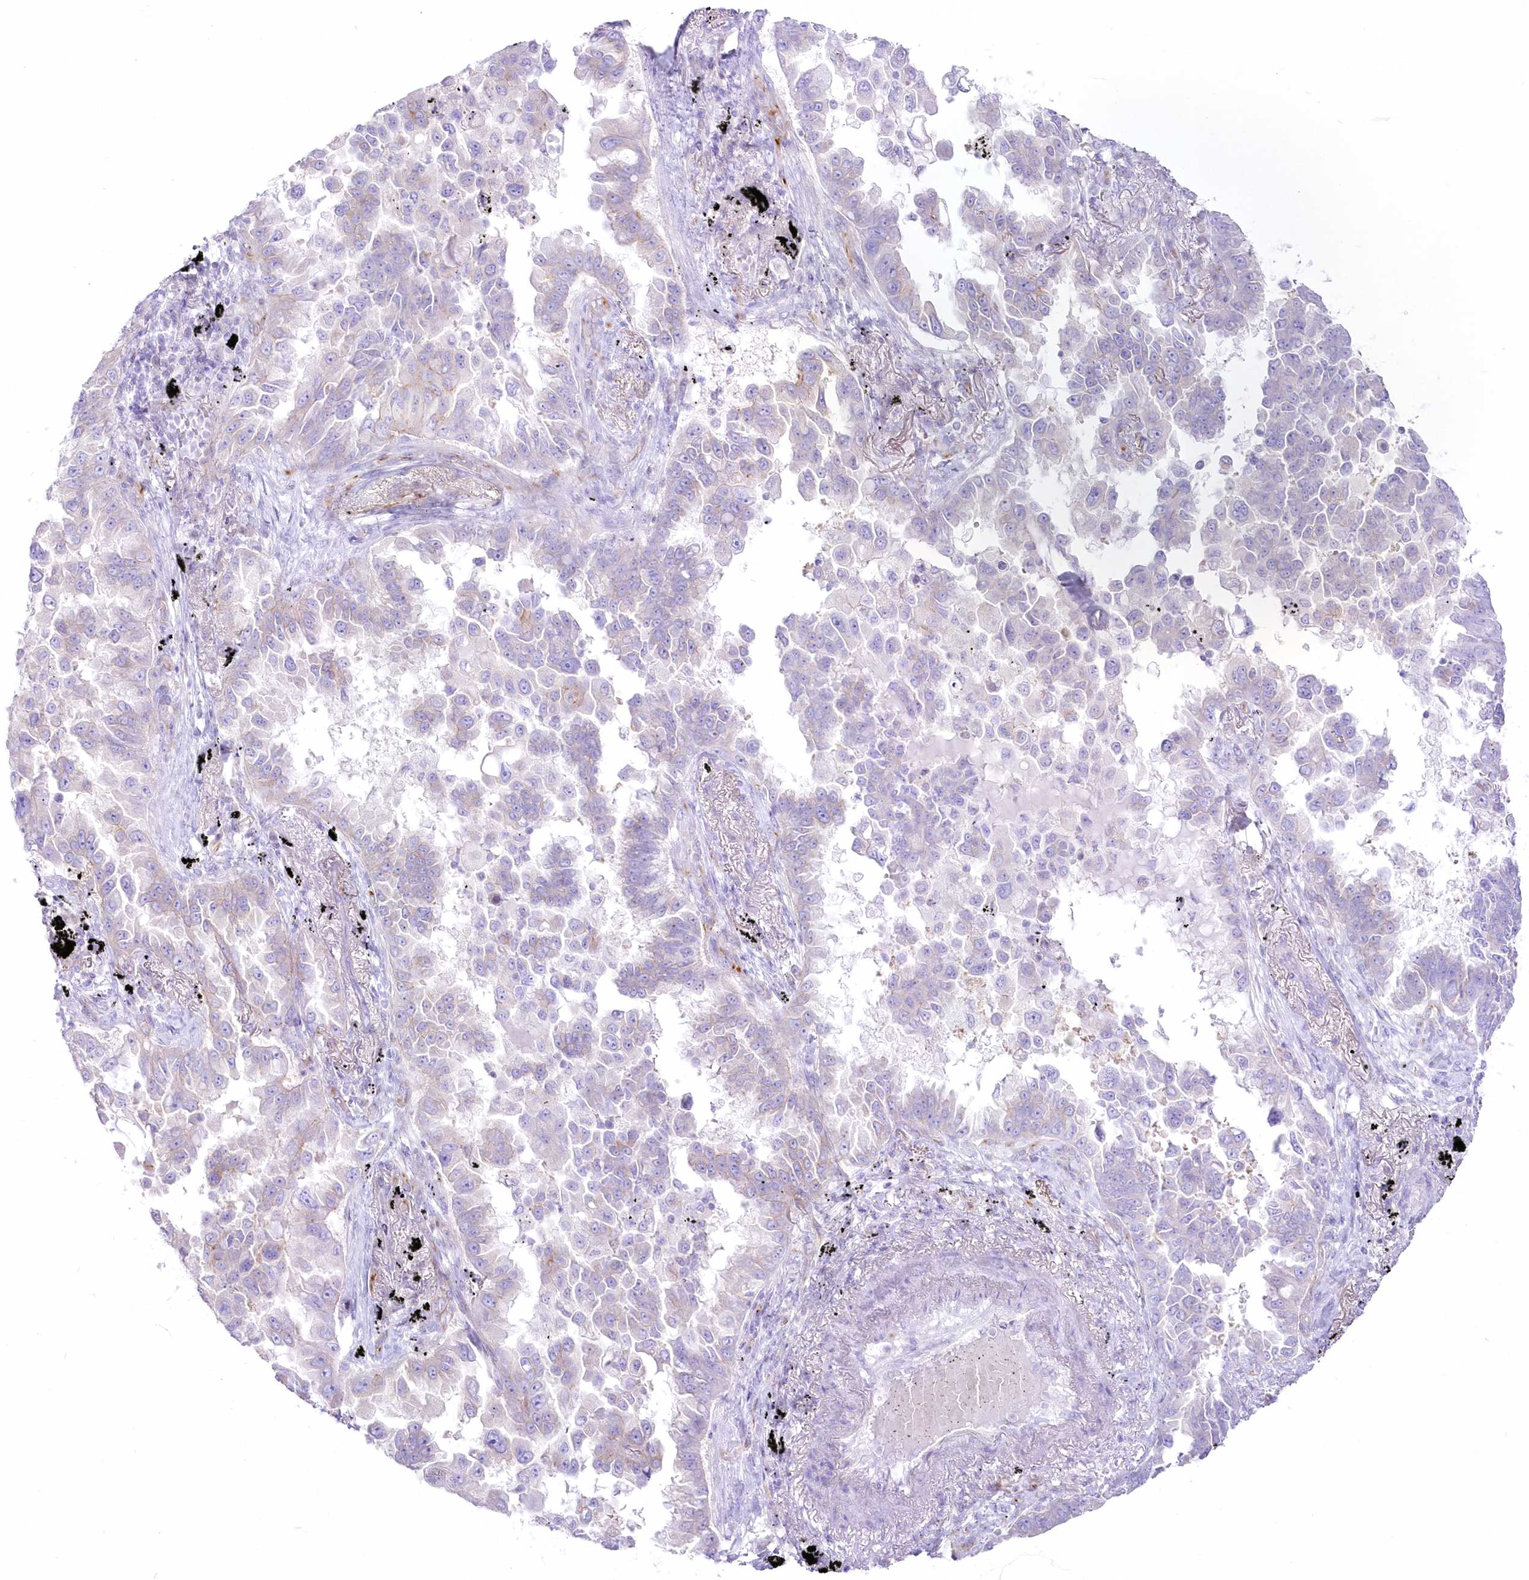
{"staining": {"intensity": "weak", "quantity": "<25%", "location": "cytoplasmic/membranous"}, "tissue": "lung cancer", "cell_type": "Tumor cells", "image_type": "cancer", "snomed": [{"axis": "morphology", "description": "Adenocarcinoma, NOS"}, {"axis": "topography", "description": "Lung"}], "caption": "Lung adenocarcinoma was stained to show a protein in brown. There is no significant expression in tumor cells.", "gene": "ZNF843", "patient": {"sex": "female", "age": 67}}